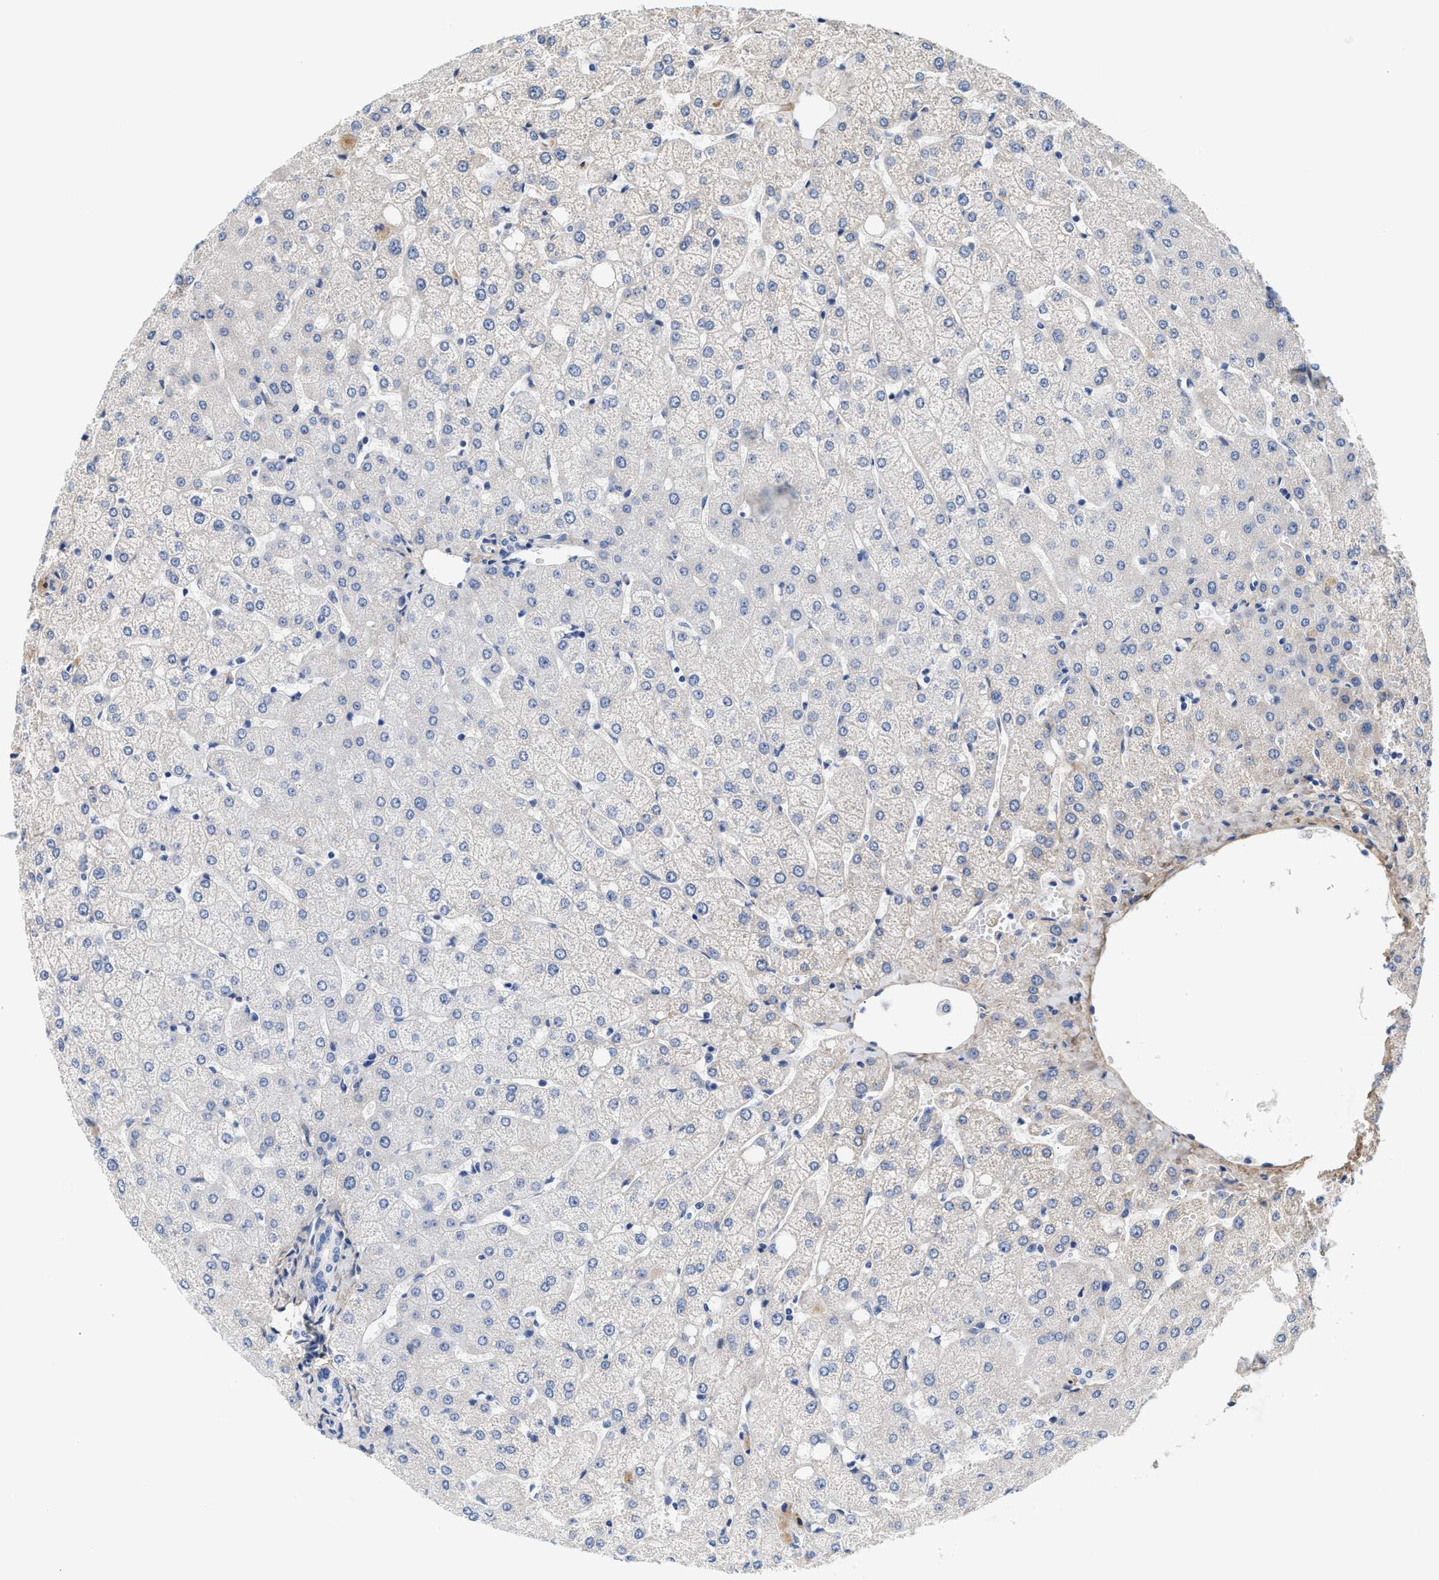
{"staining": {"intensity": "negative", "quantity": "none", "location": "none"}, "tissue": "liver", "cell_type": "Cholangiocytes", "image_type": "normal", "snomed": [{"axis": "morphology", "description": "Normal tissue, NOS"}, {"axis": "topography", "description": "Liver"}], "caption": "DAB immunohistochemical staining of benign liver demonstrates no significant staining in cholangiocytes.", "gene": "ACTL7B", "patient": {"sex": "female", "age": 54}}